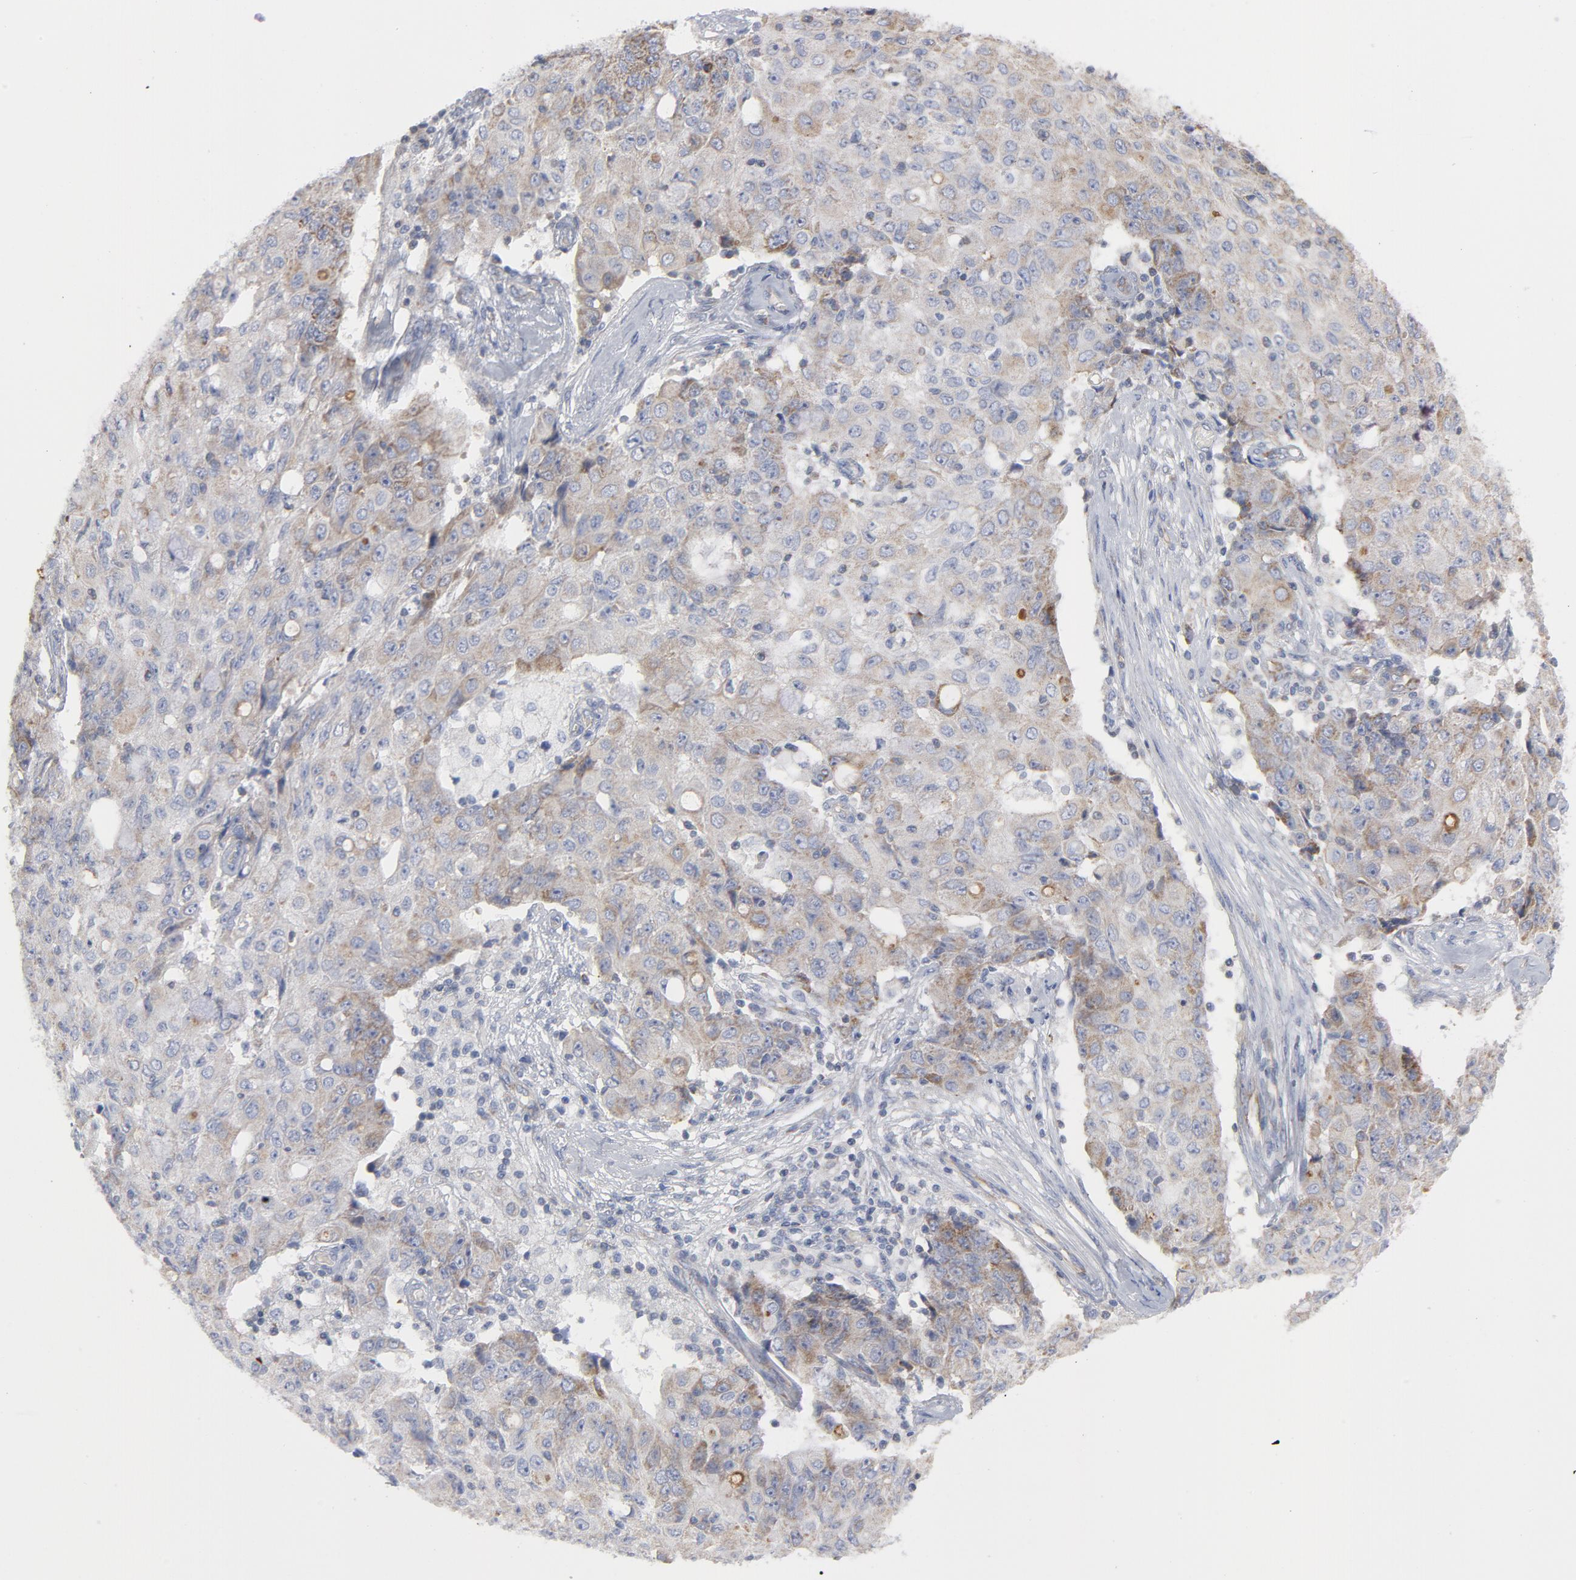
{"staining": {"intensity": "weak", "quantity": ">75%", "location": "cytoplasmic/membranous"}, "tissue": "ovarian cancer", "cell_type": "Tumor cells", "image_type": "cancer", "snomed": [{"axis": "morphology", "description": "Carcinoma, endometroid"}, {"axis": "topography", "description": "Ovary"}], "caption": "Brown immunohistochemical staining in human ovarian cancer (endometroid carcinoma) reveals weak cytoplasmic/membranous staining in approximately >75% of tumor cells.", "gene": "OXA1L", "patient": {"sex": "female", "age": 42}}